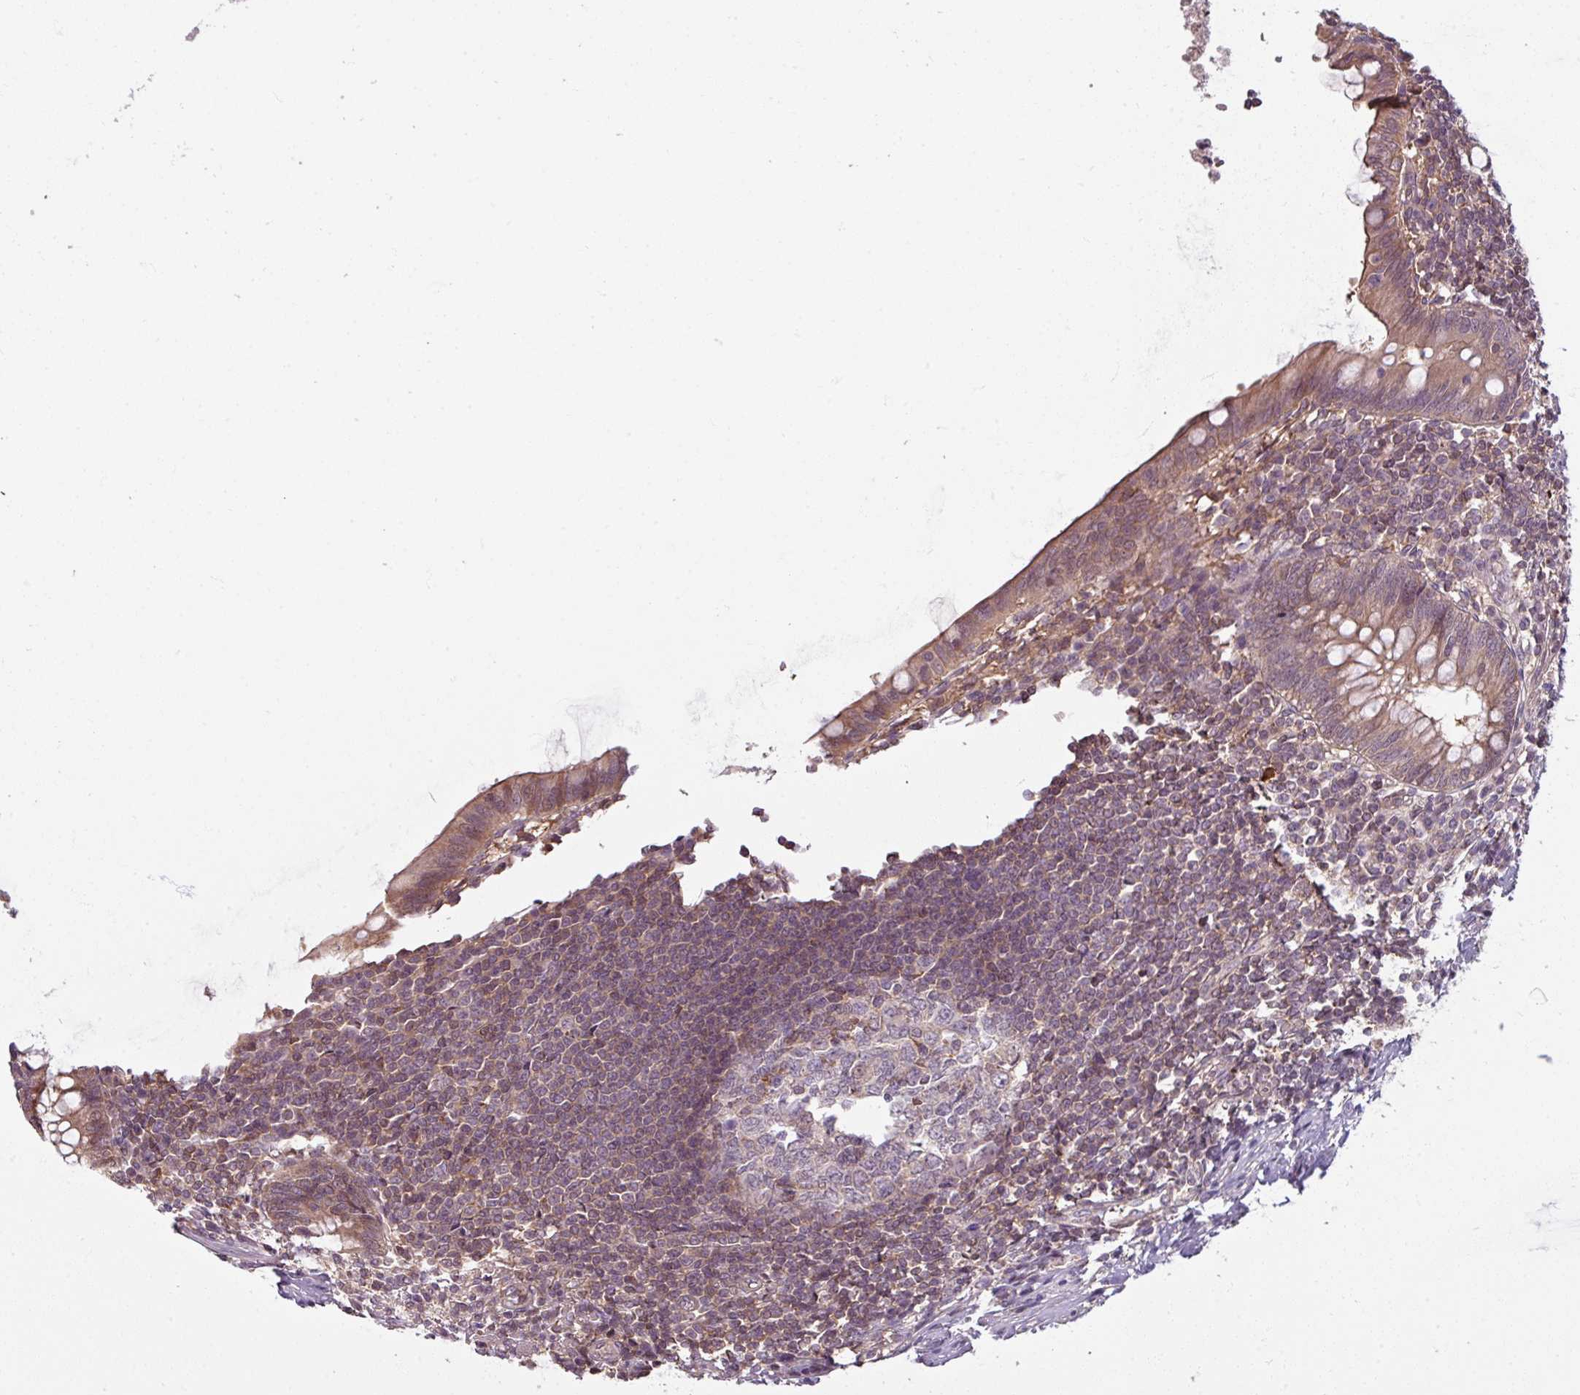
{"staining": {"intensity": "moderate", "quantity": ">75%", "location": "cytoplasmic/membranous"}, "tissue": "appendix", "cell_type": "Glandular cells", "image_type": "normal", "snomed": [{"axis": "morphology", "description": "Normal tissue, NOS"}, {"axis": "topography", "description": "Appendix"}], "caption": "This image shows immunohistochemistry staining of unremarkable human appendix, with medium moderate cytoplasmic/membranous positivity in approximately >75% of glandular cells.", "gene": "TUSC3", "patient": {"sex": "male", "age": 83}}